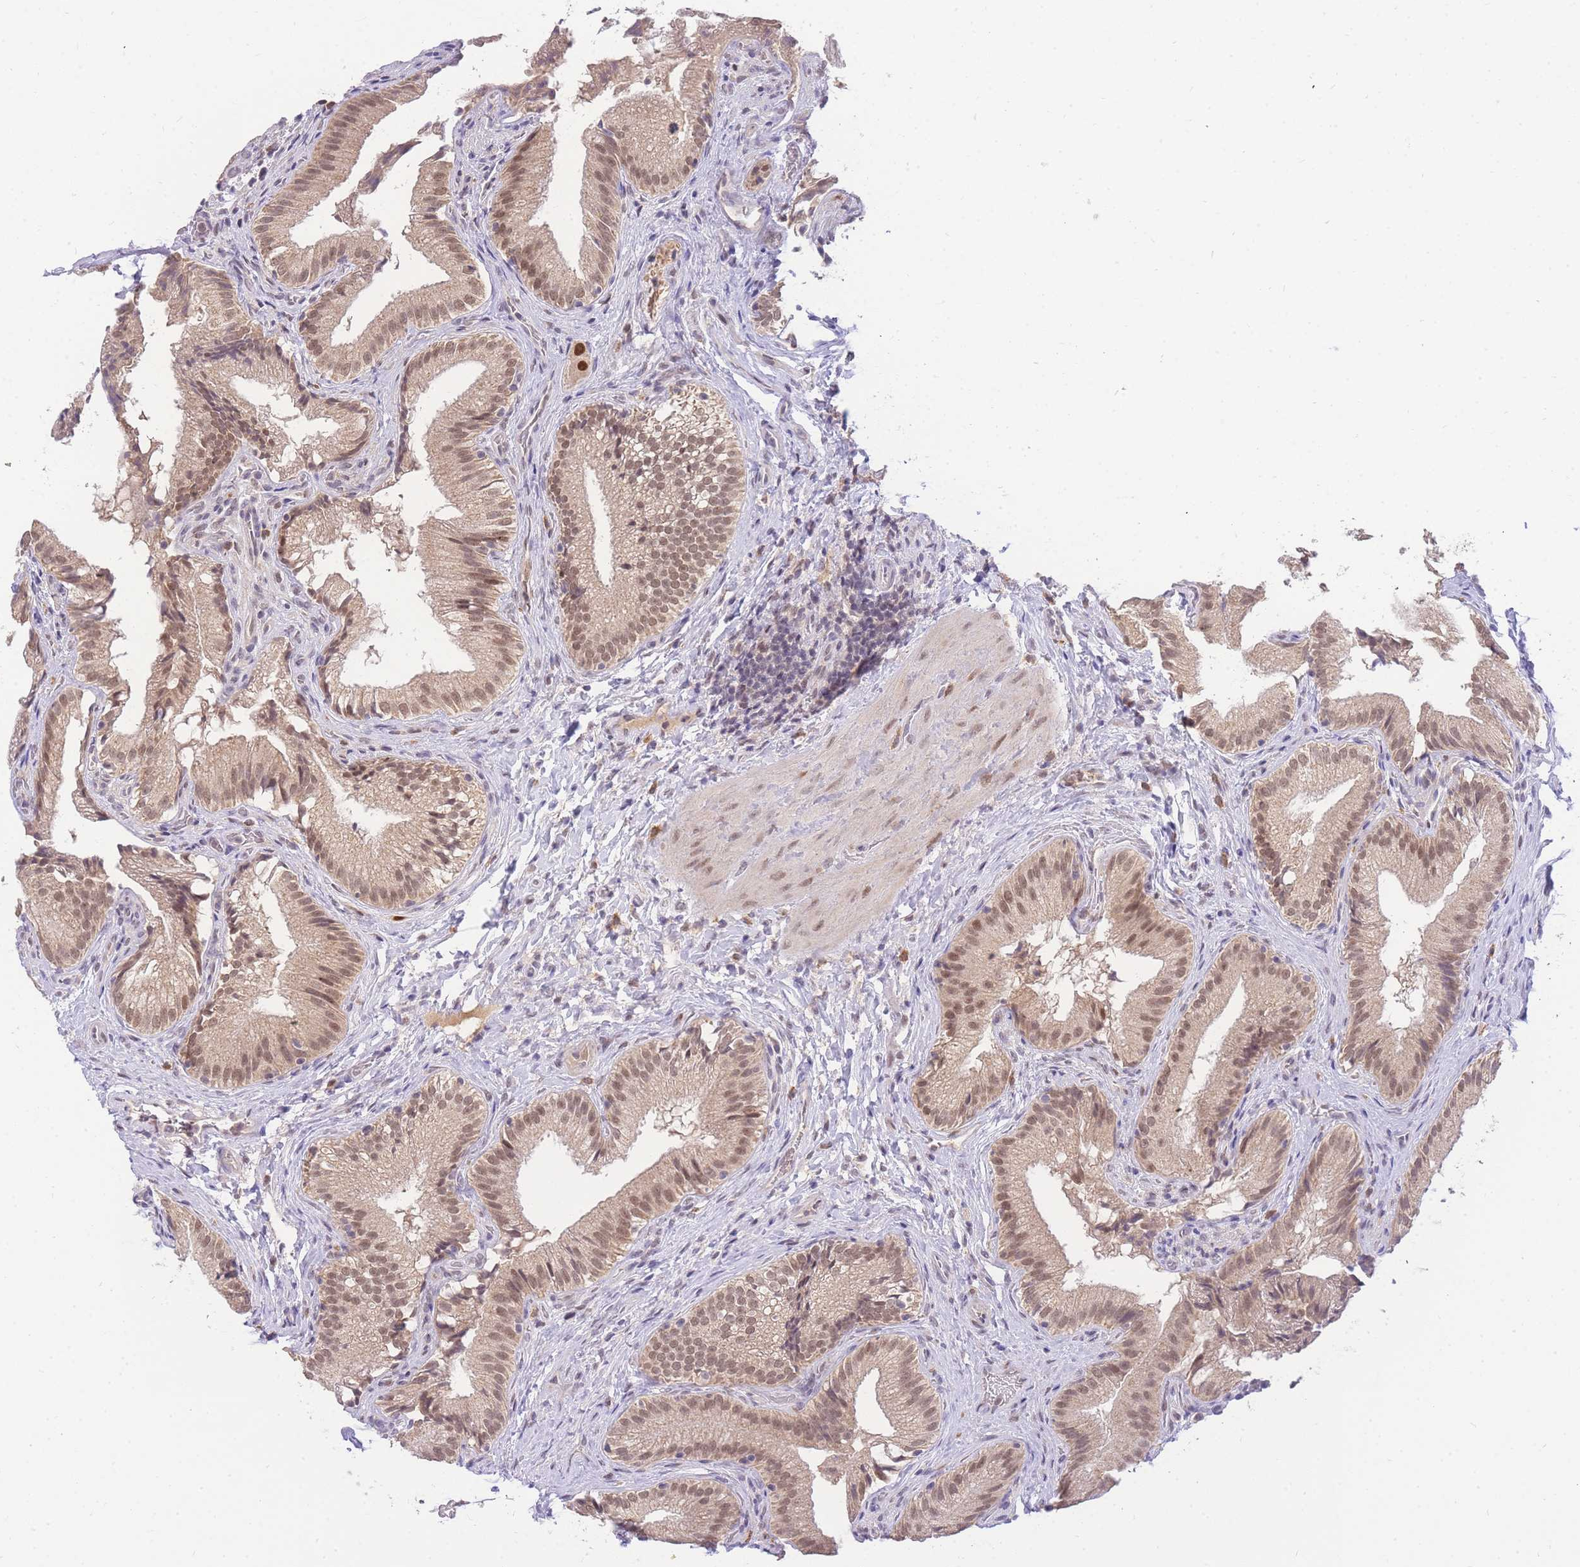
{"staining": {"intensity": "moderate", "quantity": ">75%", "location": "cytoplasmic/membranous,nuclear"}, "tissue": "gallbladder", "cell_type": "Glandular cells", "image_type": "normal", "snomed": [{"axis": "morphology", "description": "Normal tissue, NOS"}, {"axis": "topography", "description": "Gallbladder"}], "caption": "Normal gallbladder reveals moderate cytoplasmic/membranous,nuclear staining in about >75% of glandular cells, visualized by immunohistochemistry.", "gene": "PUS10", "patient": {"sex": "female", "age": 30}}